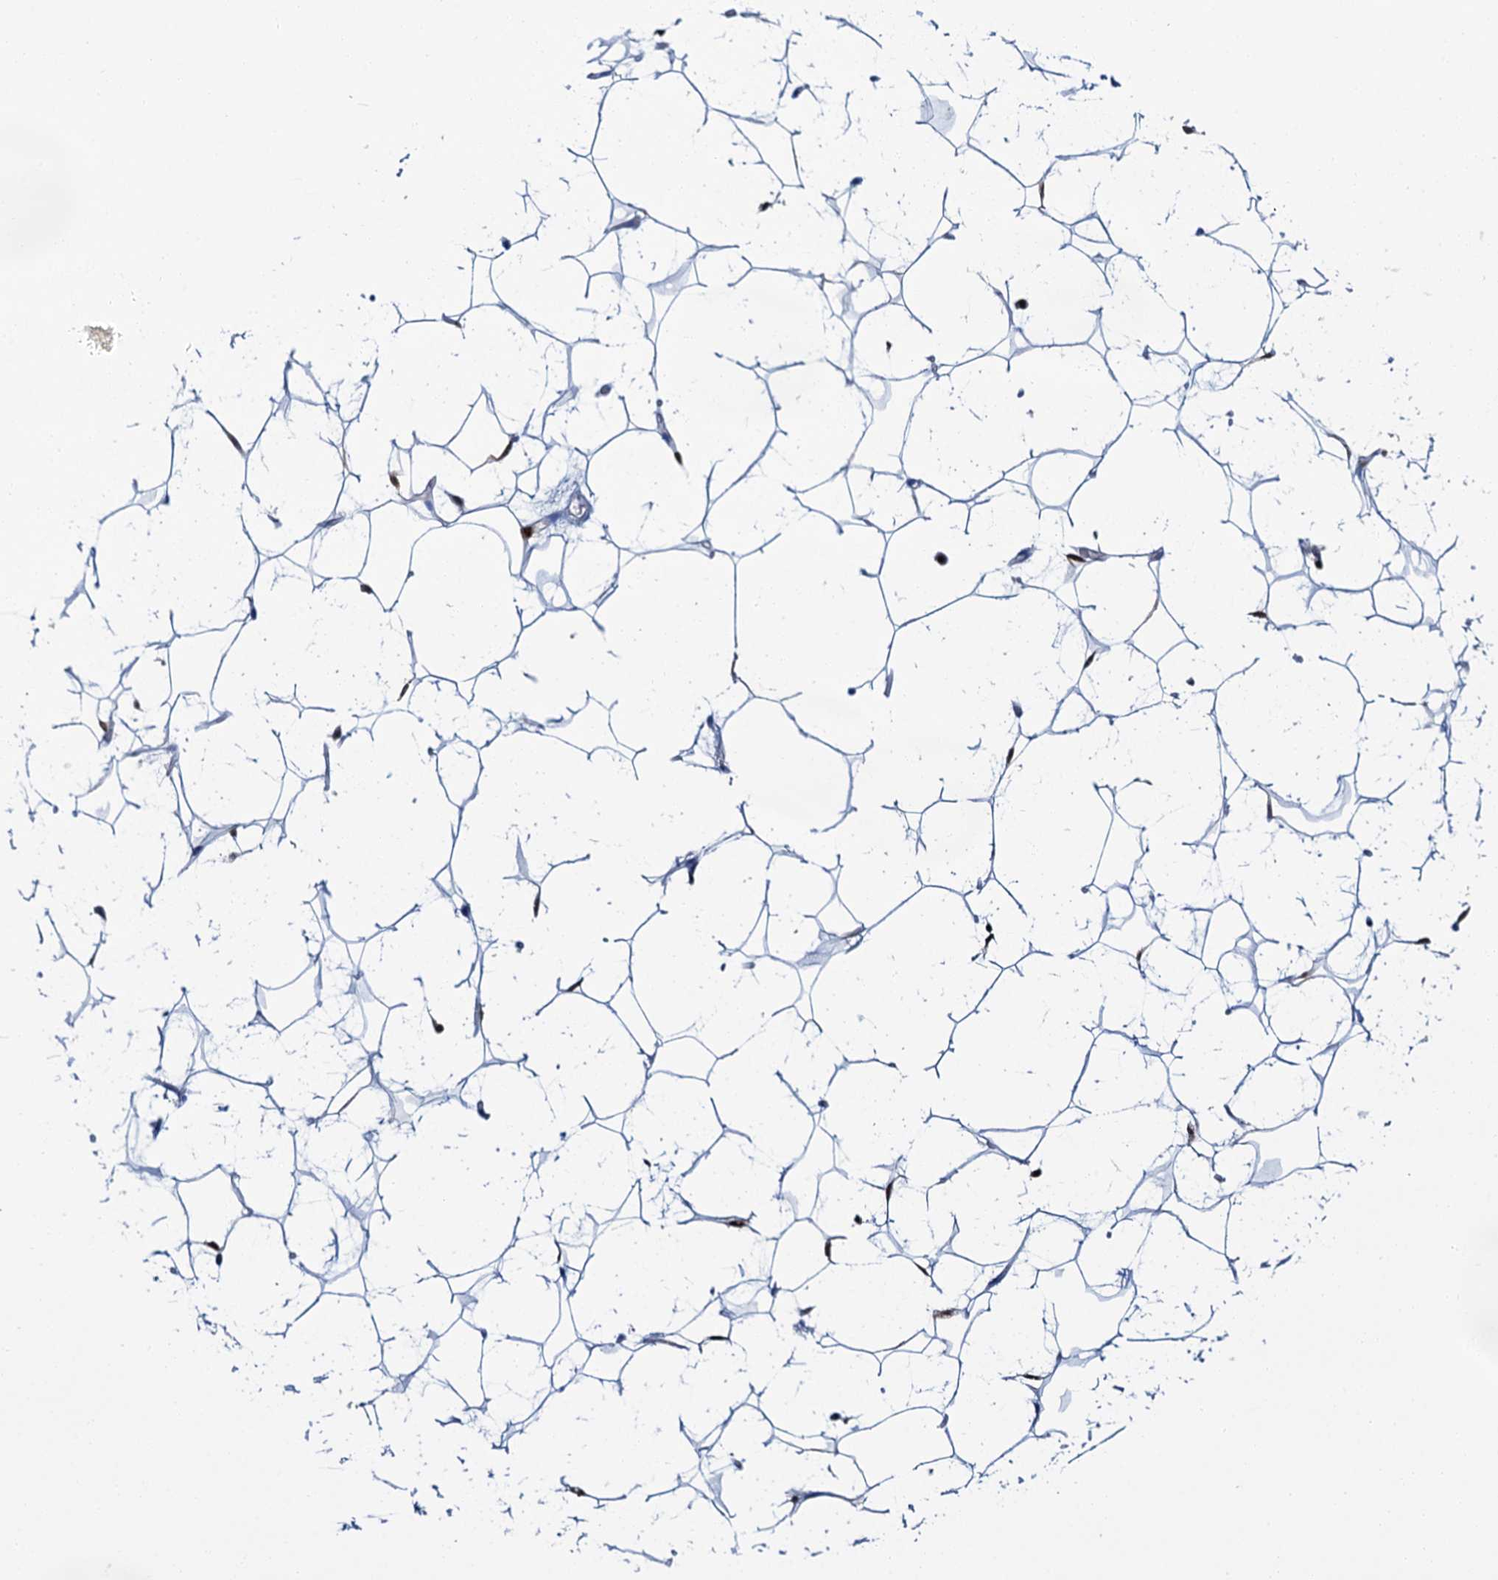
{"staining": {"intensity": "negative", "quantity": "none", "location": "none"}, "tissue": "adipose tissue", "cell_type": "Adipocytes", "image_type": "normal", "snomed": [{"axis": "morphology", "description": "Normal tissue, NOS"}, {"axis": "topography", "description": "Breast"}], "caption": "The immunohistochemistry image has no significant staining in adipocytes of adipose tissue. The staining is performed using DAB (3,3'-diaminobenzidine) brown chromogen with nuclei counter-stained in using hematoxylin.", "gene": "CELF2", "patient": {"sex": "female", "age": 26}}